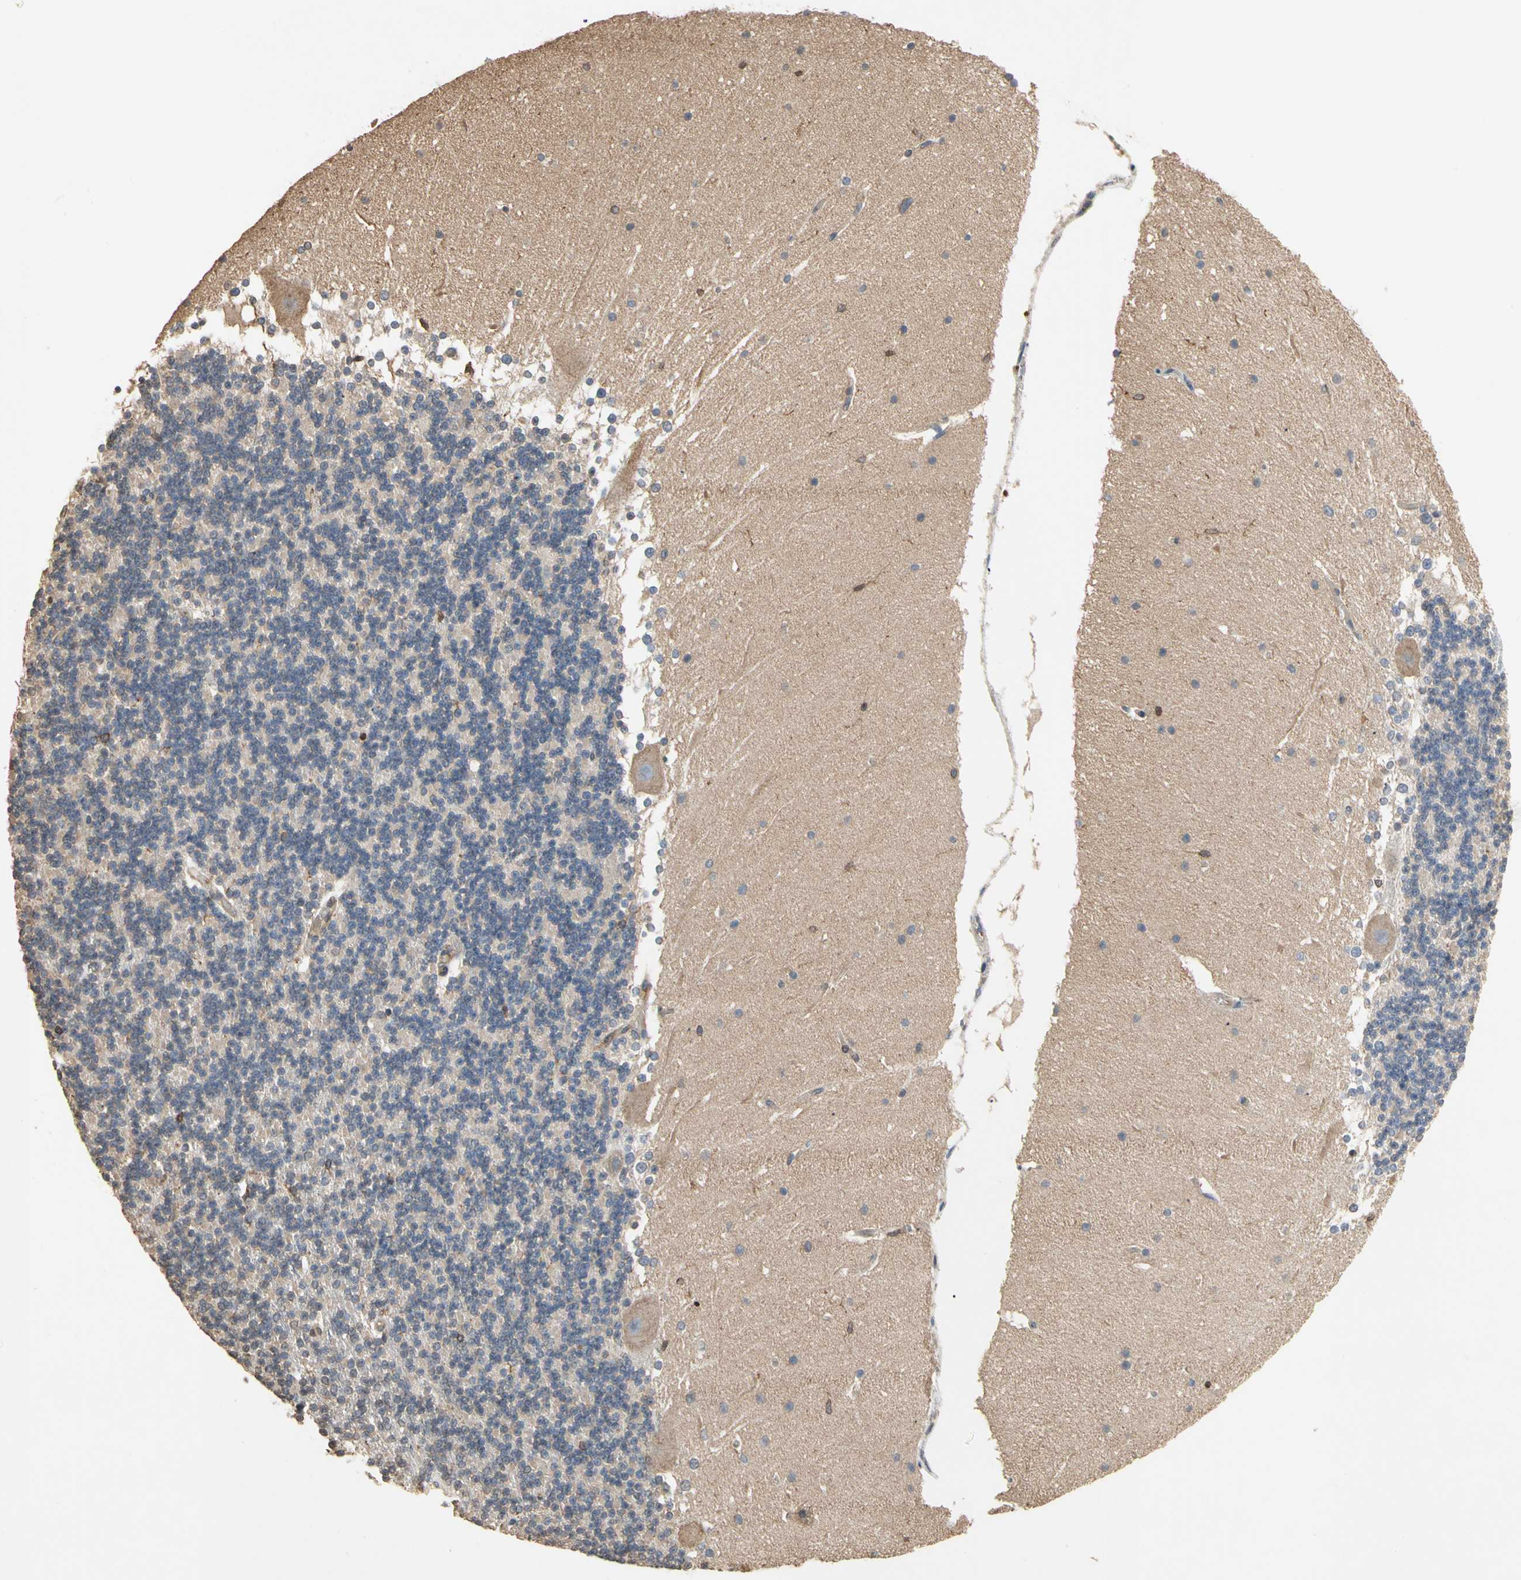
{"staining": {"intensity": "negative", "quantity": "none", "location": "none"}, "tissue": "cerebellum", "cell_type": "Cells in granular layer", "image_type": "normal", "snomed": [{"axis": "morphology", "description": "Normal tissue, NOS"}, {"axis": "topography", "description": "Cerebellum"}], "caption": "This image is of unremarkable cerebellum stained with immunohistochemistry to label a protein in brown with the nuclei are counter-stained blue. There is no expression in cells in granular layer.", "gene": "MAP3K10", "patient": {"sex": "female", "age": 19}}